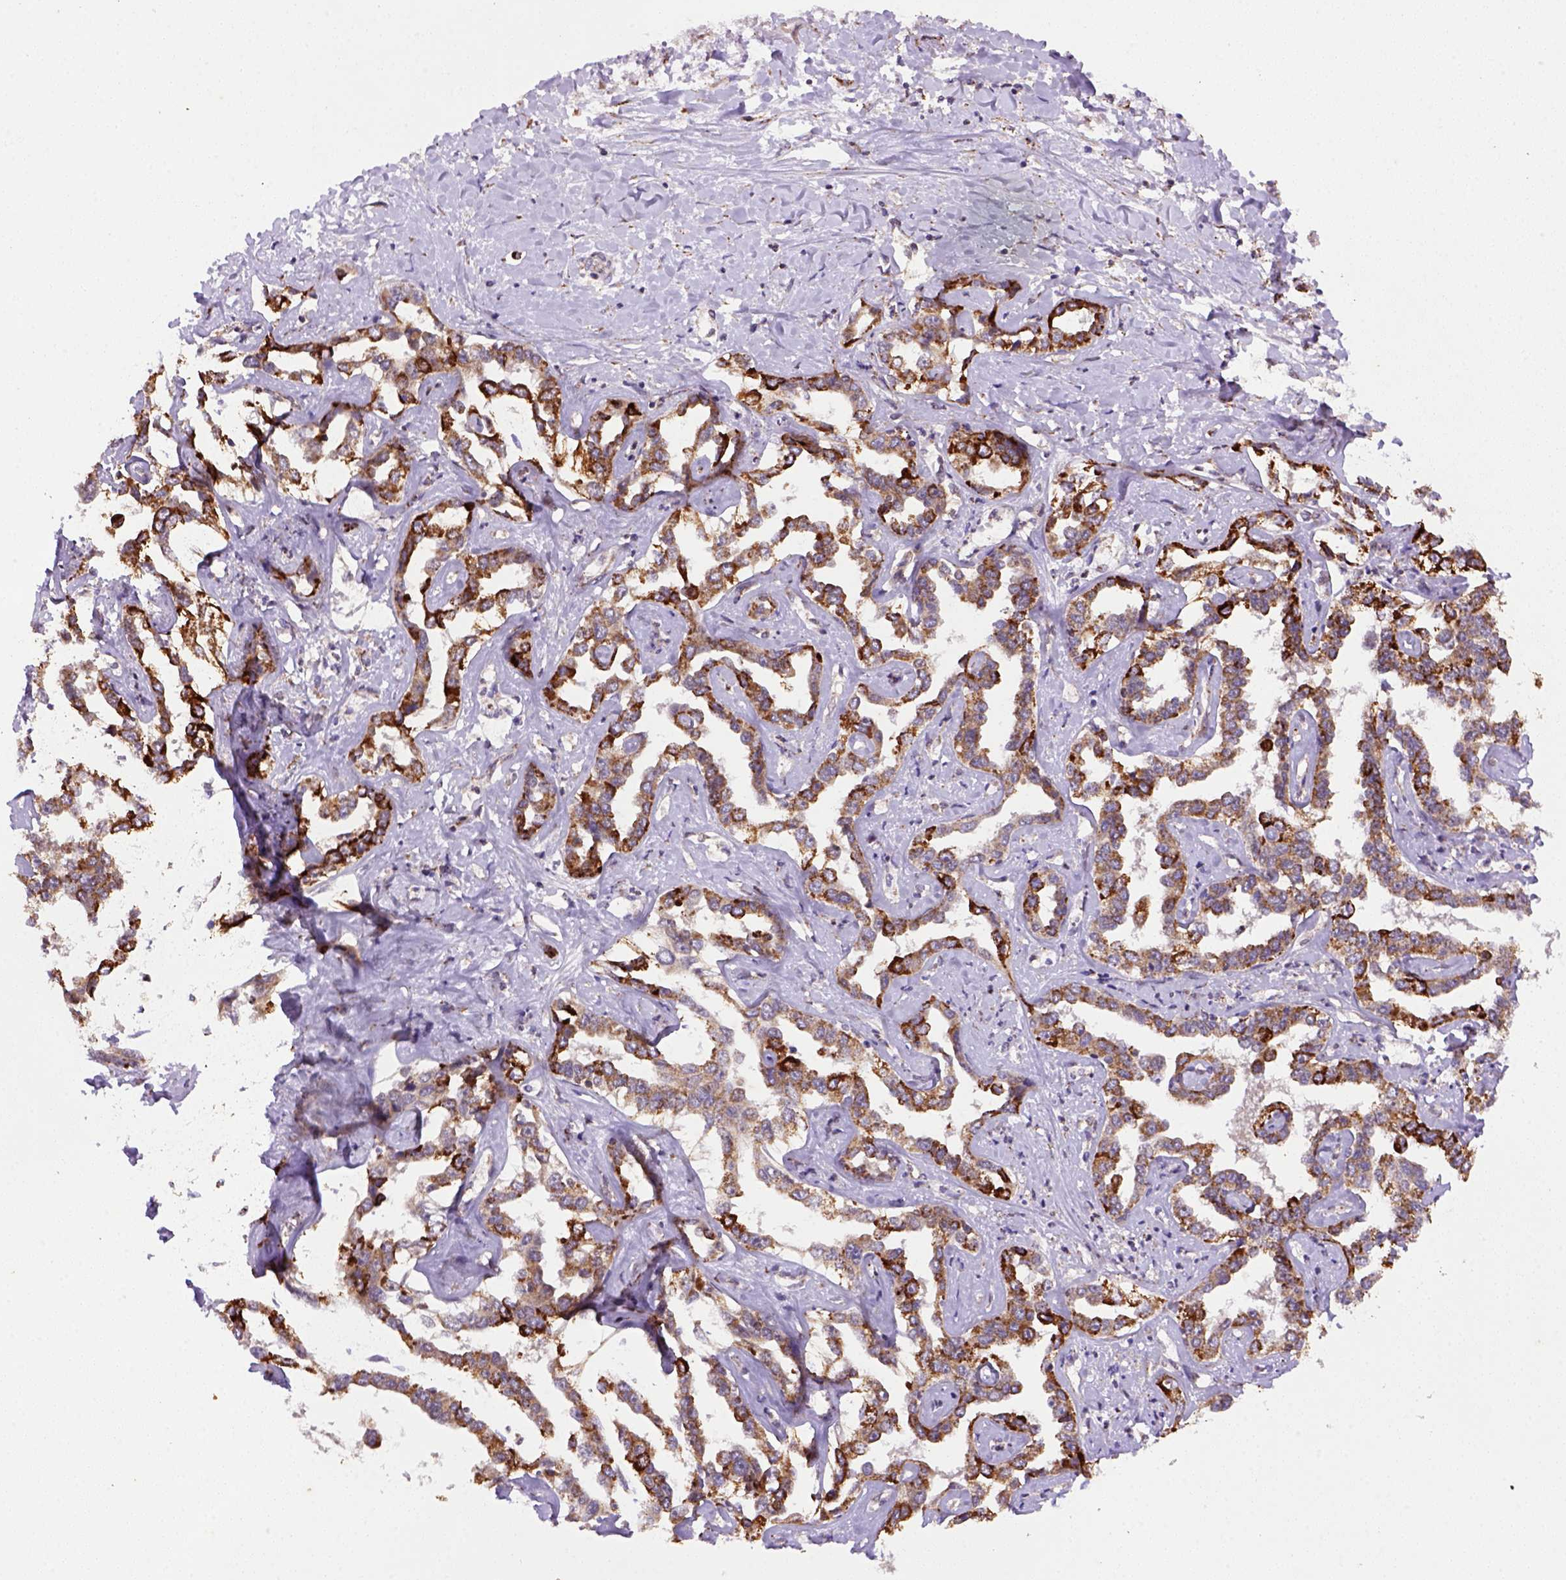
{"staining": {"intensity": "strong", "quantity": ">75%", "location": "cytoplasmic/membranous"}, "tissue": "liver cancer", "cell_type": "Tumor cells", "image_type": "cancer", "snomed": [{"axis": "morphology", "description": "Cholangiocarcinoma"}, {"axis": "topography", "description": "Liver"}], "caption": "High-power microscopy captured an immunohistochemistry histopathology image of cholangiocarcinoma (liver), revealing strong cytoplasmic/membranous positivity in approximately >75% of tumor cells.", "gene": "FZD7", "patient": {"sex": "male", "age": 59}}